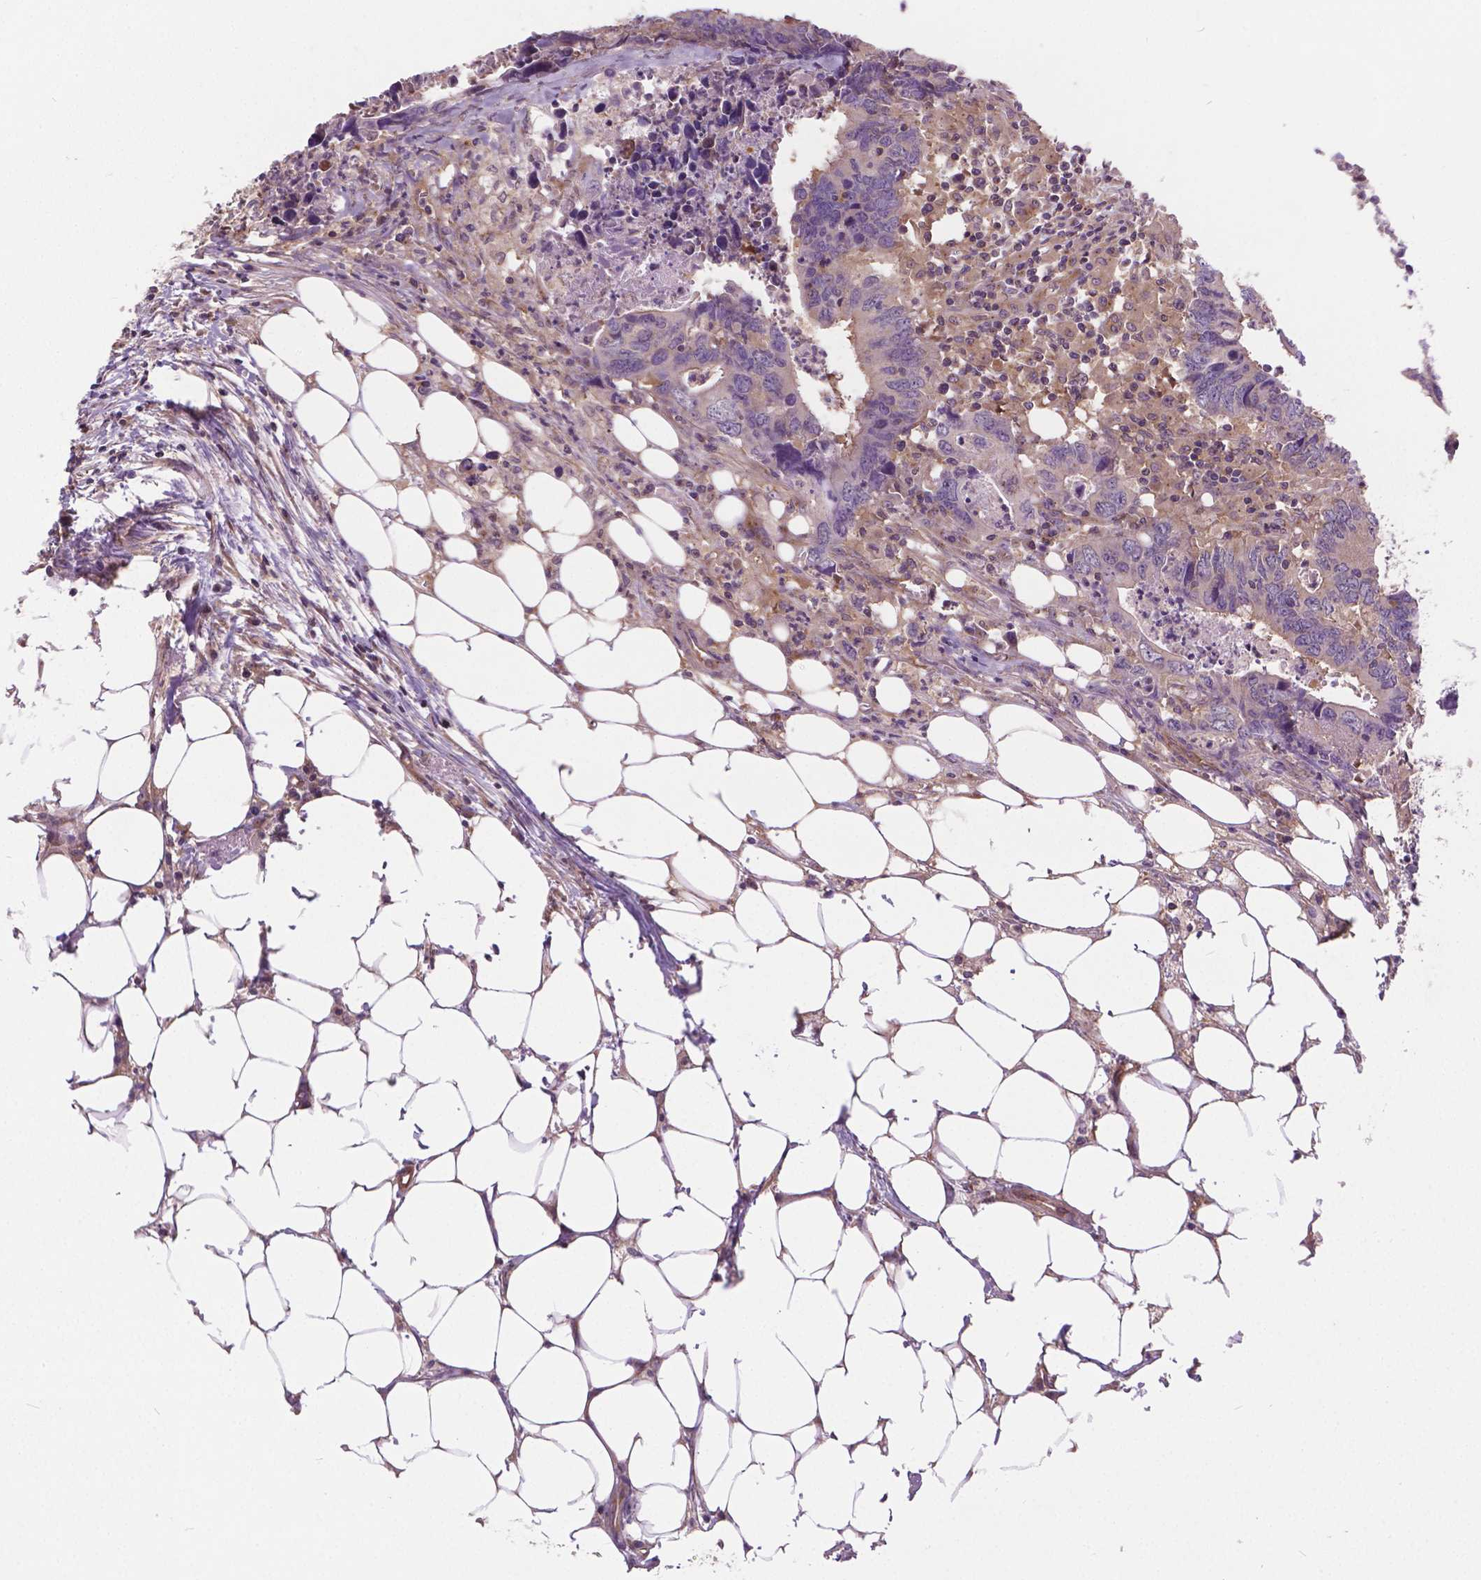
{"staining": {"intensity": "weak", "quantity": ">75%", "location": "cytoplasmic/membranous"}, "tissue": "colorectal cancer", "cell_type": "Tumor cells", "image_type": "cancer", "snomed": [{"axis": "morphology", "description": "Adenocarcinoma, NOS"}, {"axis": "topography", "description": "Colon"}], "caption": "The immunohistochemical stain highlights weak cytoplasmic/membranous staining in tumor cells of colorectal cancer tissue.", "gene": "MZT1", "patient": {"sex": "female", "age": 82}}